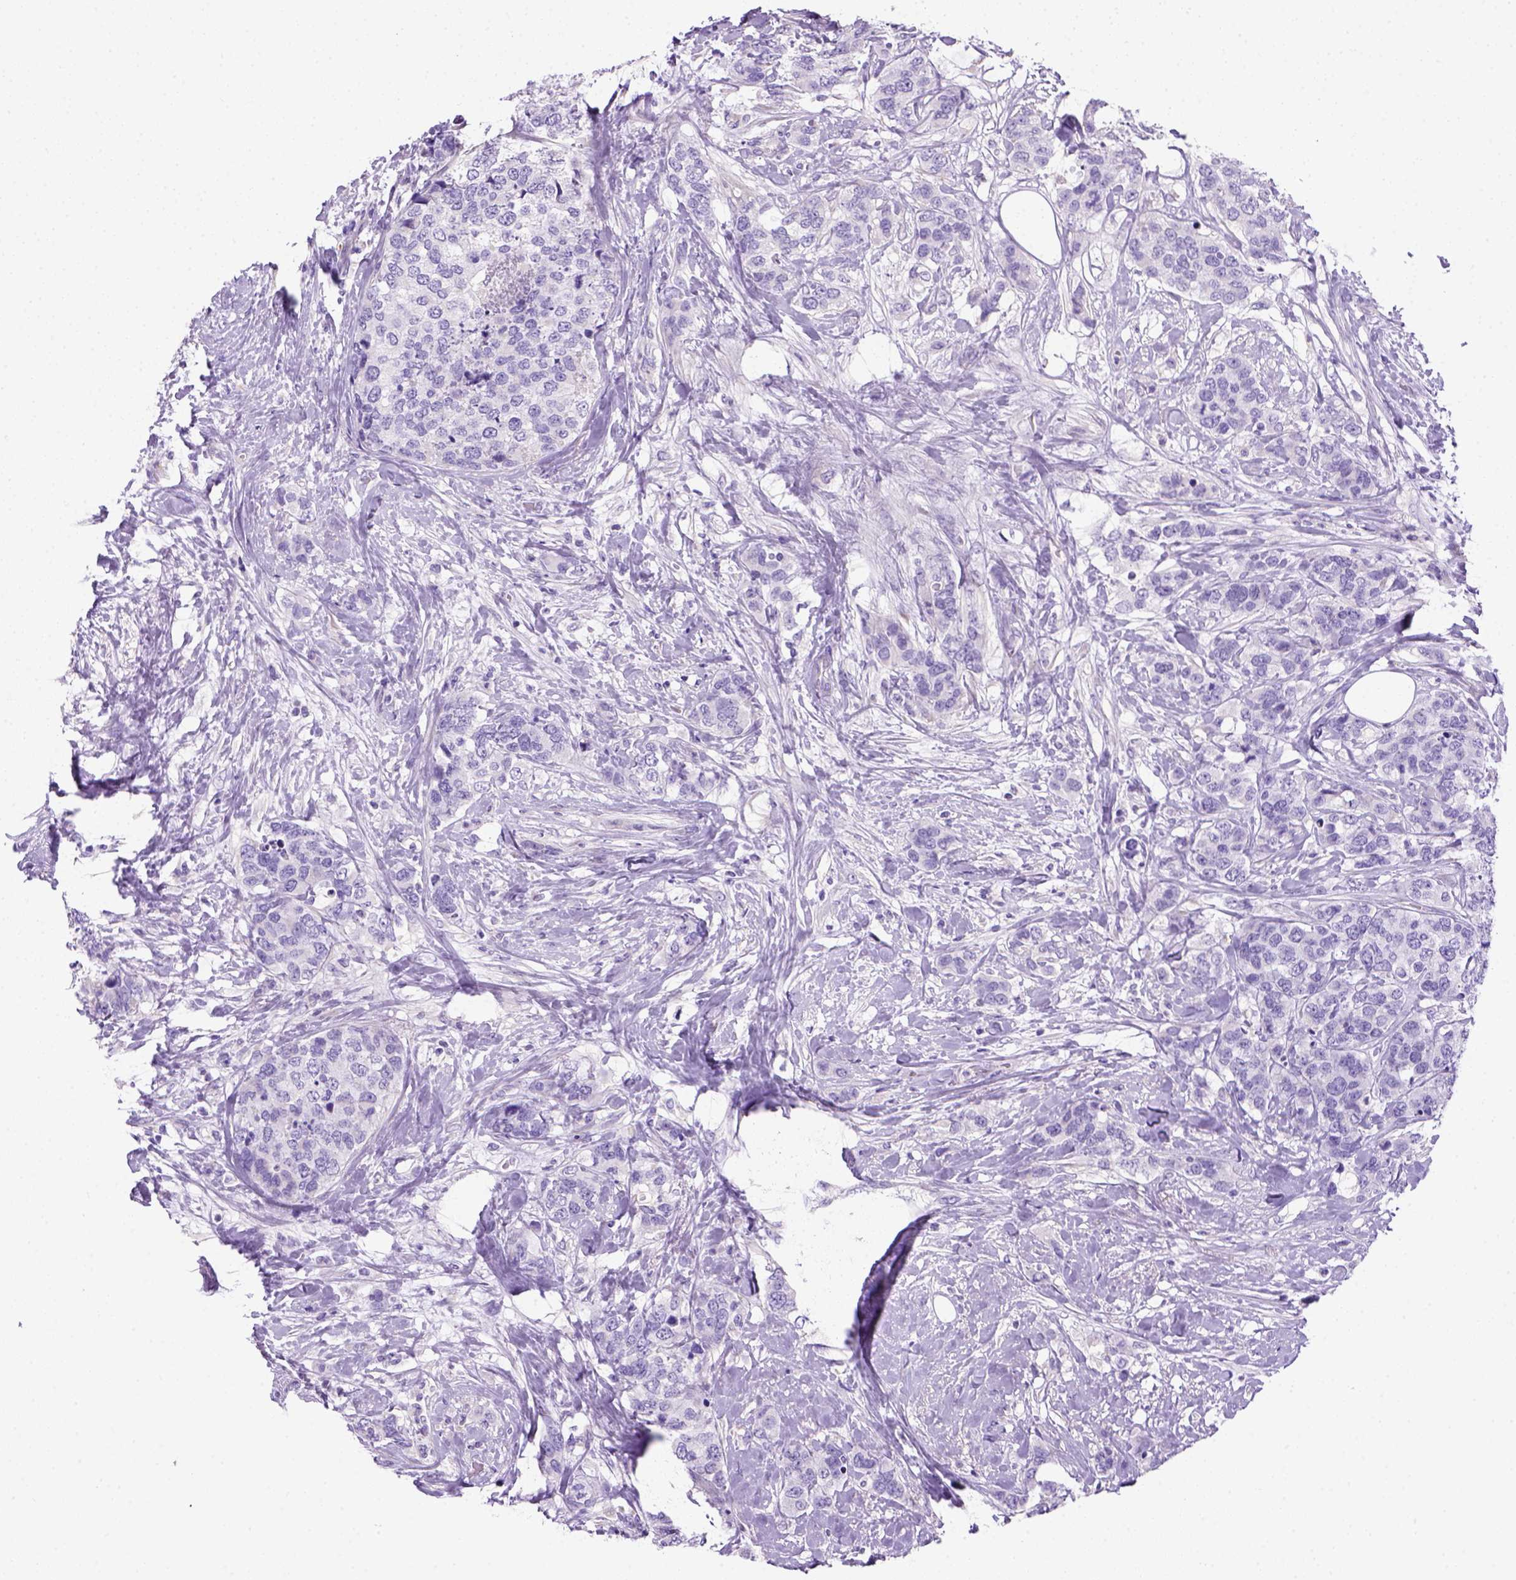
{"staining": {"intensity": "negative", "quantity": "none", "location": "none"}, "tissue": "breast cancer", "cell_type": "Tumor cells", "image_type": "cancer", "snomed": [{"axis": "morphology", "description": "Lobular carcinoma"}, {"axis": "topography", "description": "Breast"}], "caption": "Breast cancer (lobular carcinoma) stained for a protein using immunohistochemistry displays no staining tumor cells.", "gene": "ARHGEF33", "patient": {"sex": "female", "age": 59}}